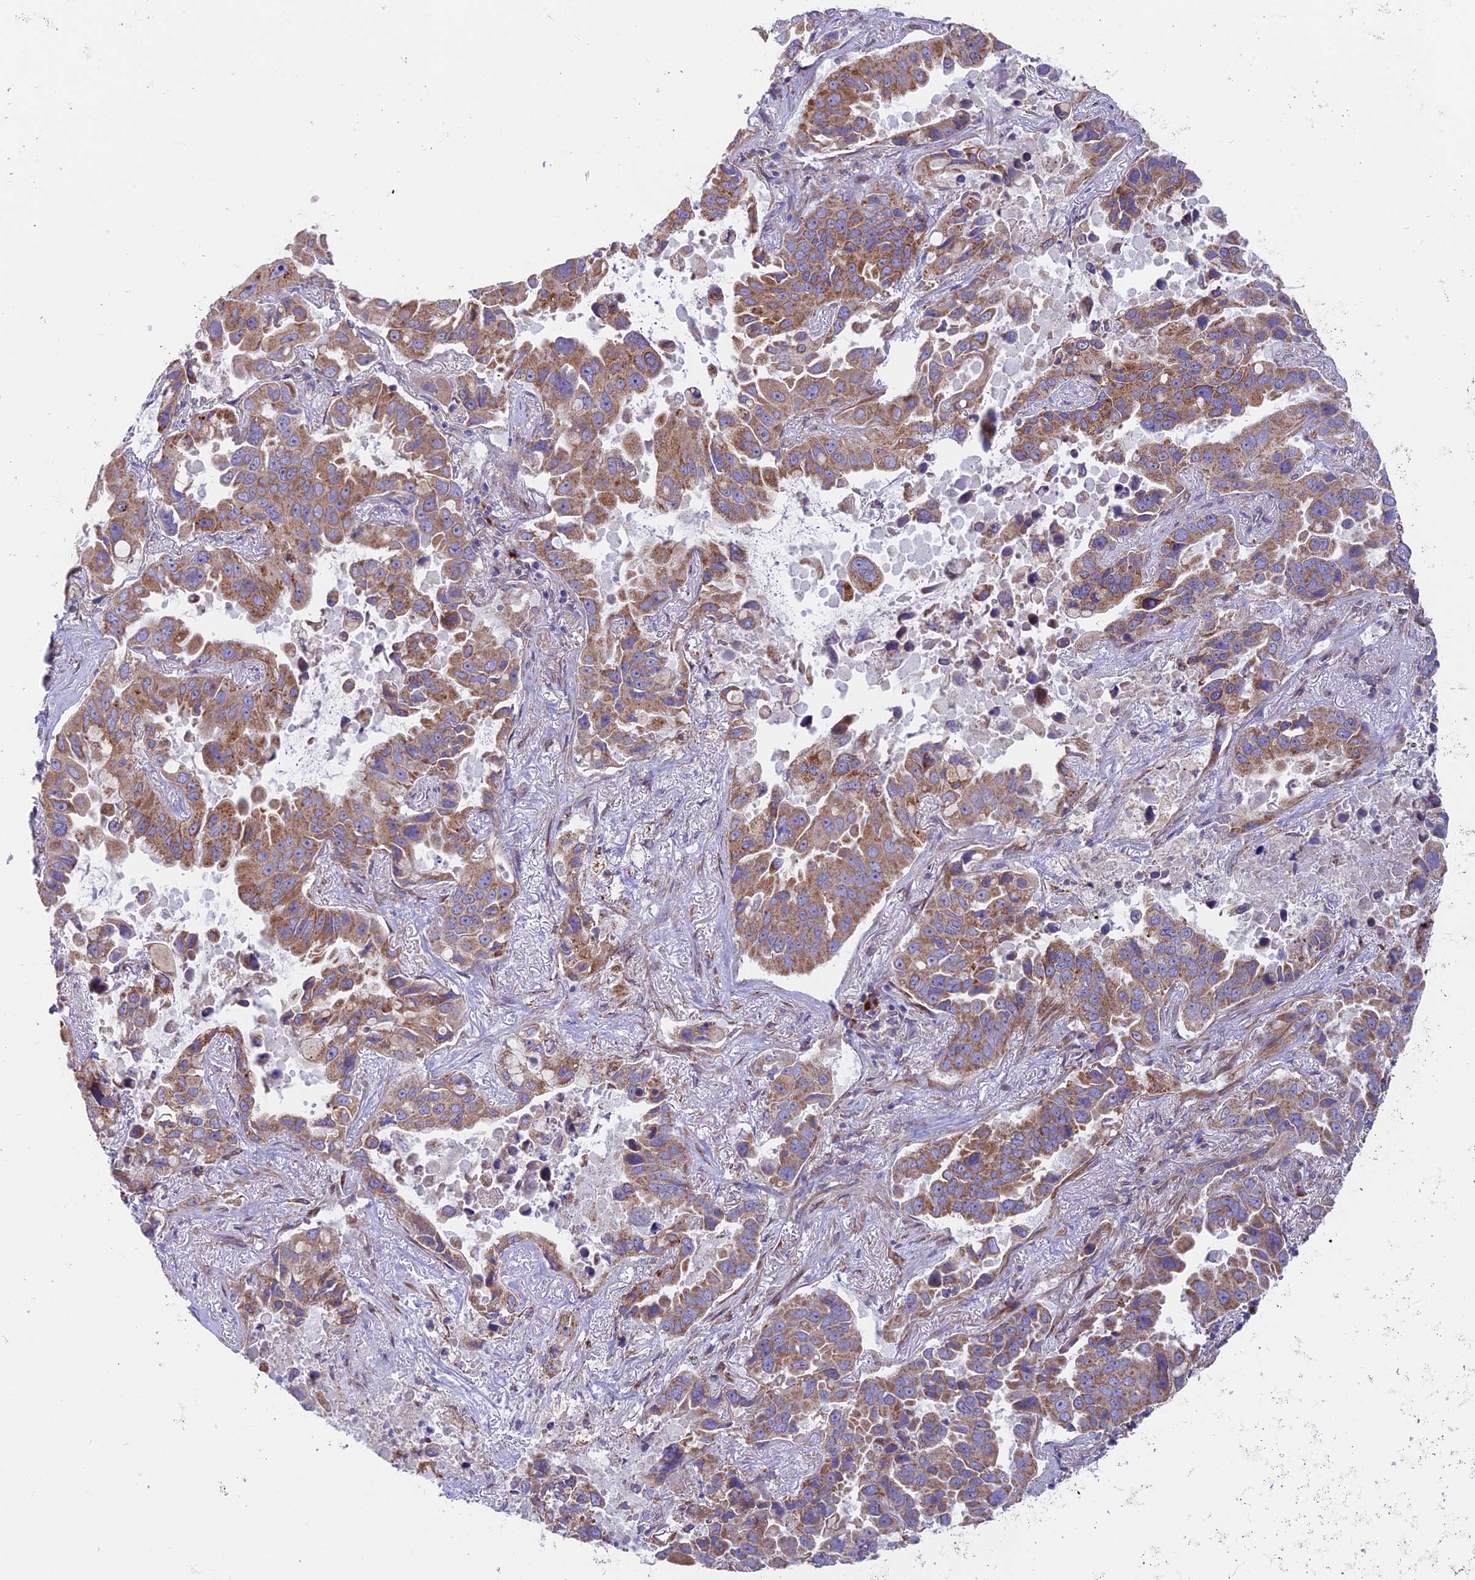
{"staining": {"intensity": "moderate", "quantity": ">75%", "location": "cytoplasmic/membranous"}, "tissue": "lung cancer", "cell_type": "Tumor cells", "image_type": "cancer", "snomed": [{"axis": "morphology", "description": "Adenocarcinoma, NOS"}, {"axis": "topography", "description": "Lung"}], "caption": "An image of human lung adenocarcinoma stained for a protein displays moderate cytoplasmic/membranous brown staining in tumor cells.", "gene": "TBC1D20", "patient": {"sex": "male", "age": 64}}